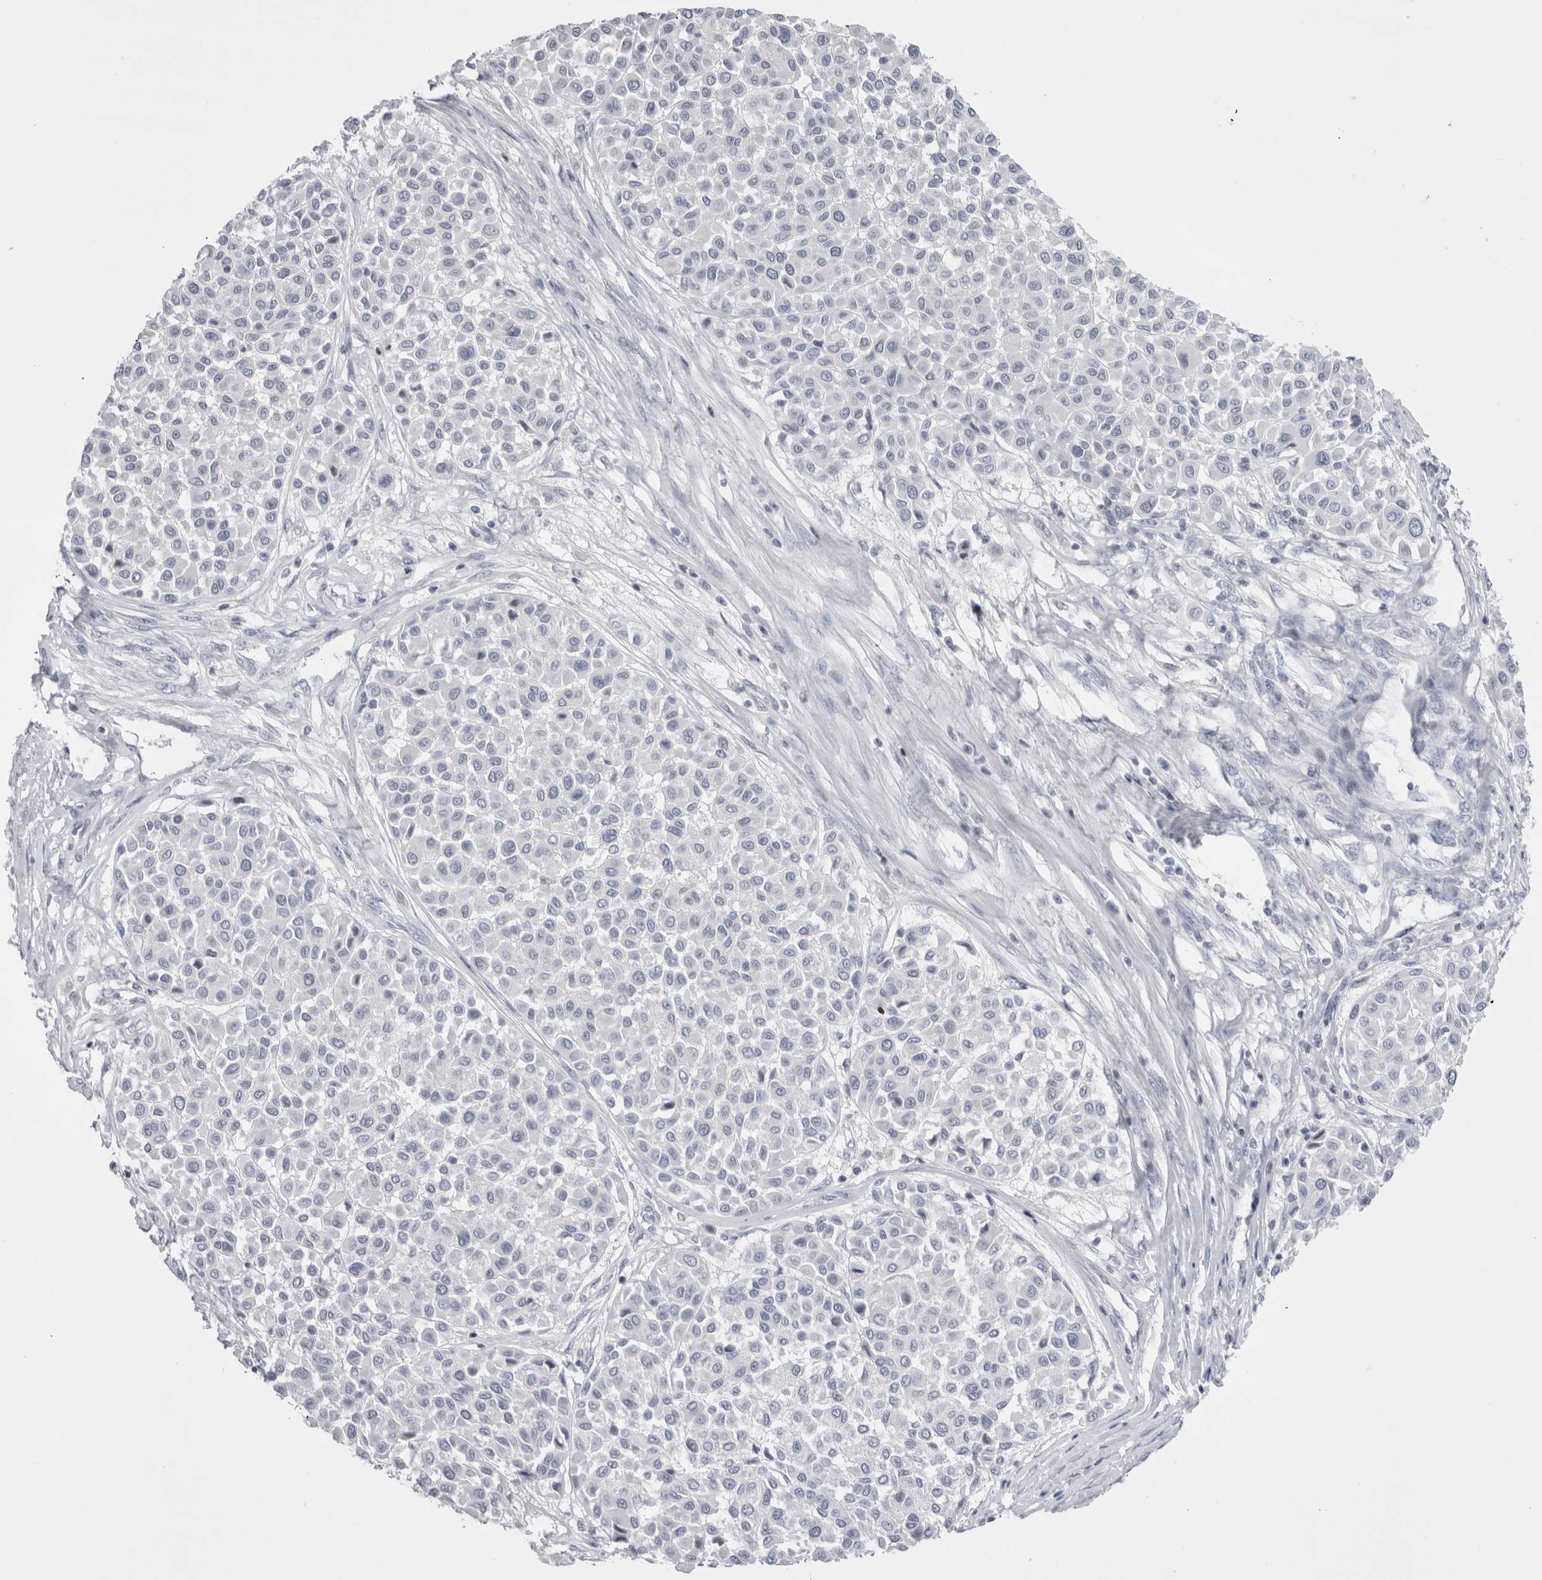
{"staining": {"intensity": "negative", "quantity": "none", "location": "none"}, "tissue": "melanoma", "cell_type": "Tumor cells", "image_type": "cancer", "snomed": [{"axis": "morphology", "description": "Malignant melanoma, Metastatic site"}, {"axis": "topography", "description": "Soft tissue"}], "caption": "This photomicrograph is of malignant melanoma (metastatic site) stained with immunohistochemistry to label a protein in brown with the nuclei are counter-stained blue. There is no expression in tumor cells.", "gene": "FNDC8", "patient": {"sex": "male", "age": 41}}